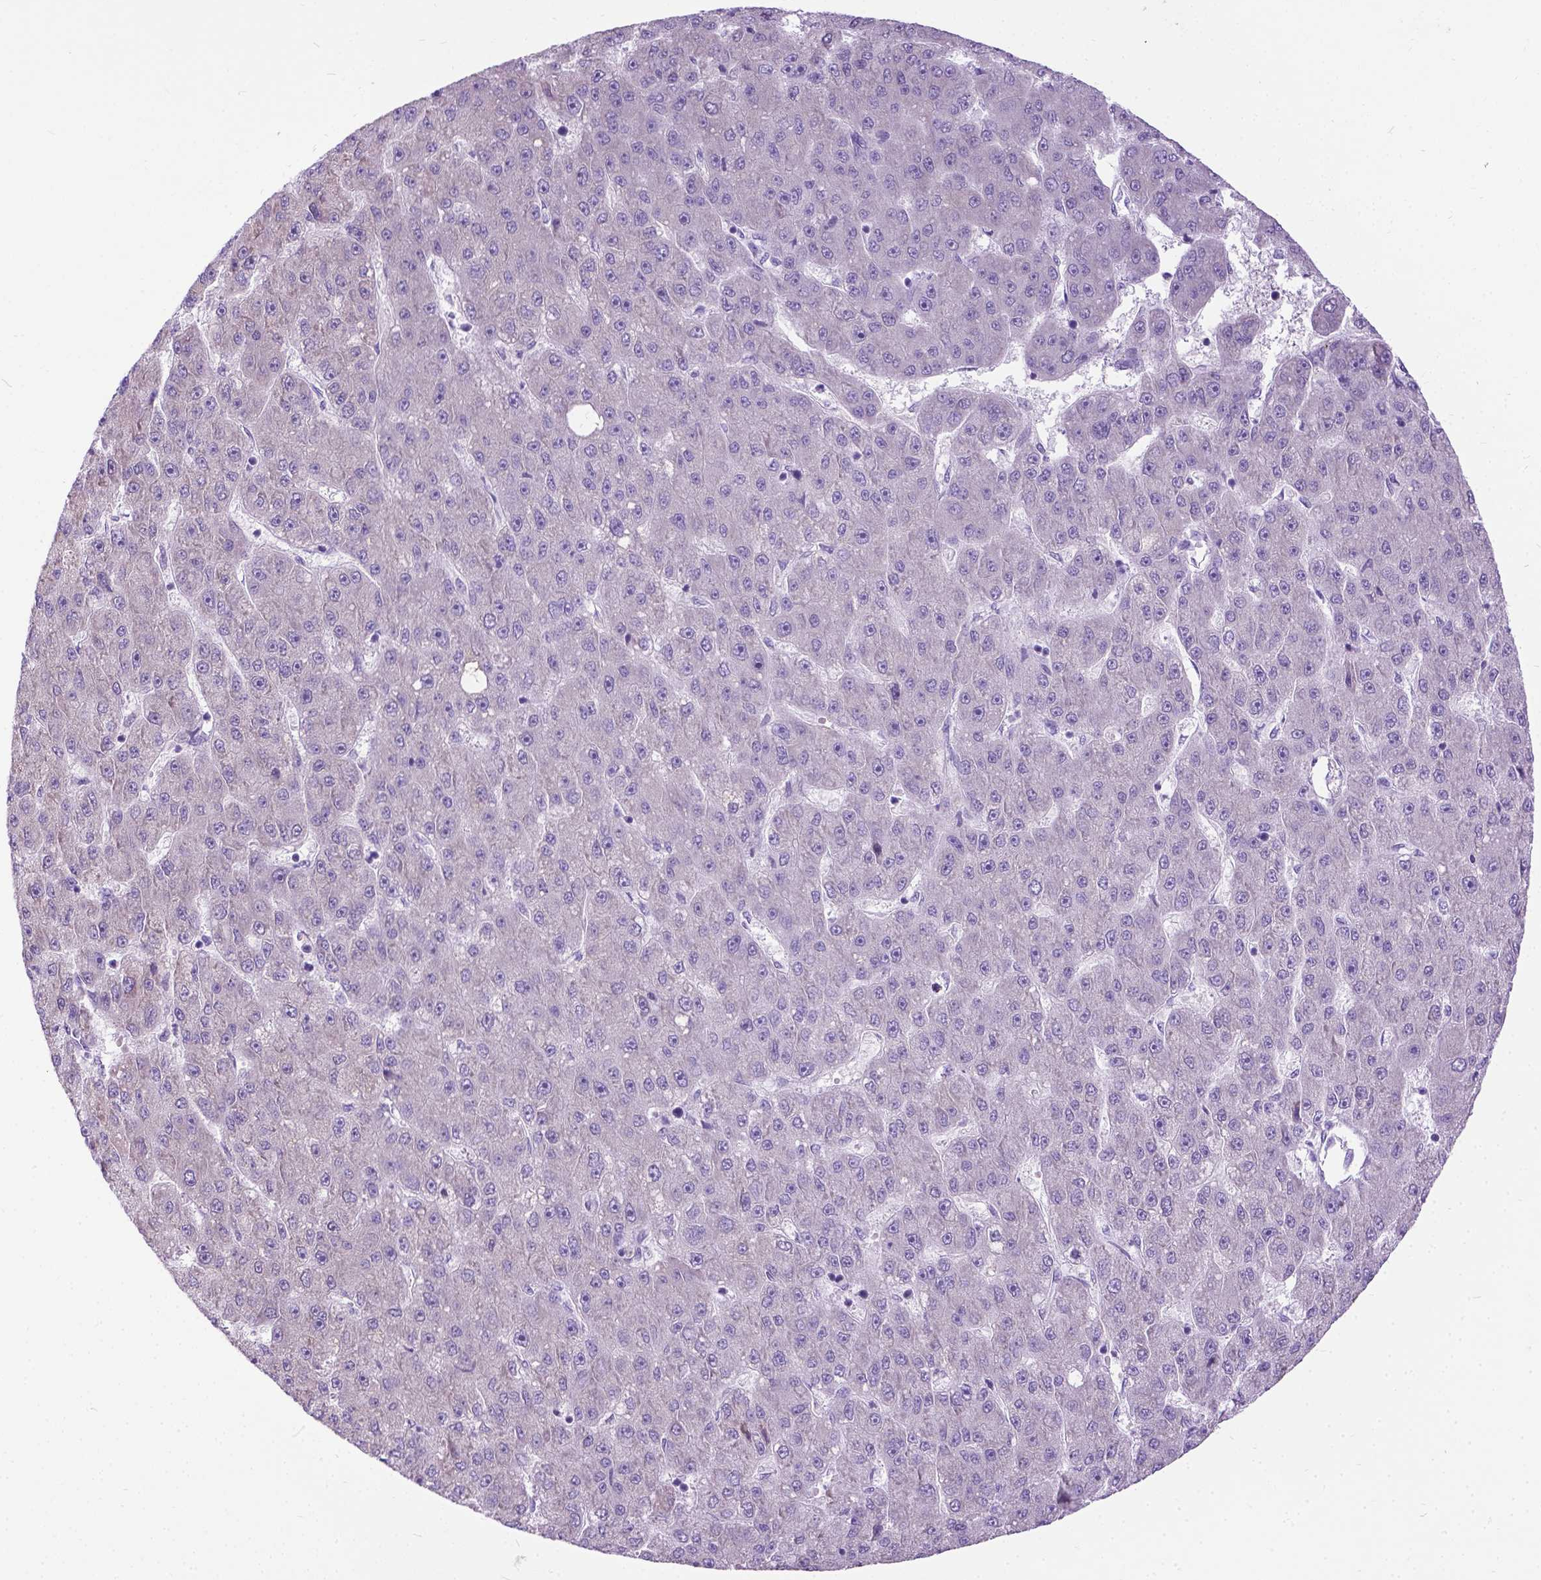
{"staining": {"intensity": "negative", "quantity": "none", "location": "none"}, "tissue": "liver cancer", "cell_type": "Tumor cells", "image_type": "cancer", "snomed": [{"axis": "morphology", "description": "Carcinoma, Hepatocellular, NOS"}, {"axis": "topography", "description": "Liver"}], "caption": "IHC histopathology image of liver cancer stained for a protein (brown), which demonstrates no expression in tumor cells. The staining was performed using DAB (3,3'-diaminobenzidine) to visualize the protein expression in brown, while the nuclei were stained in blue with hematoxylin (Magnification: 20x).", "gene": "APCDD1L", "patient": {"sex": "male", "age": 67}}